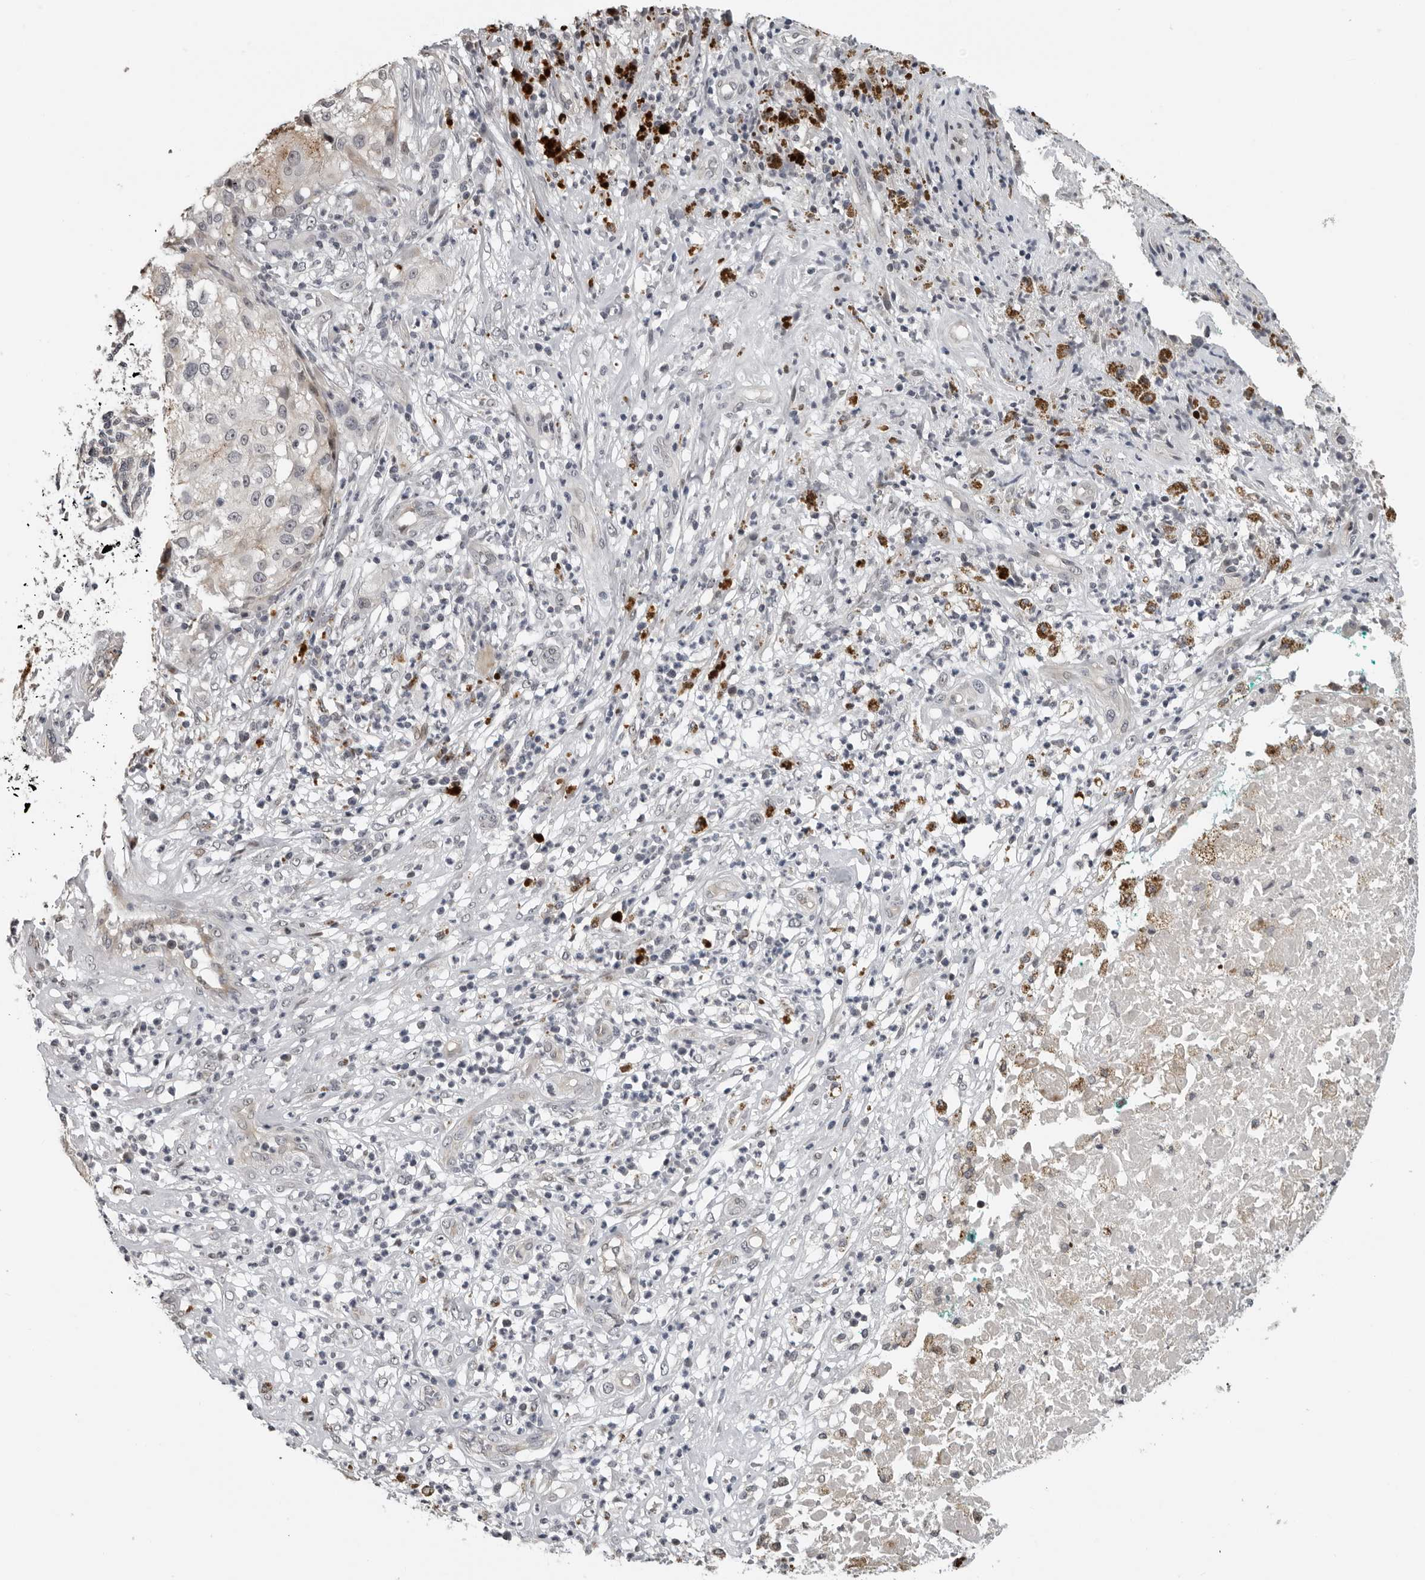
{"staining": {"intensity": "weak", "quantity": "<25%", "location": "cytoplasmic/membranous"}, "tissue": "melanoma", "cell_type": "Tumor cells", "image_type": "cancer", "snomed": [{"axis": "morphology", "description": "Necrosis, NOS"}, {"axis": "morphology", "description": "Malignant melanoma, NOS"}, {"axis": "topography", "description": "Skin"}], "caption": "This is an IHC image of malignant melanoma. There is no positivity in tumor cells.", "gene": "PRRX2", "patient": {"sex": "female", "age": 87}}